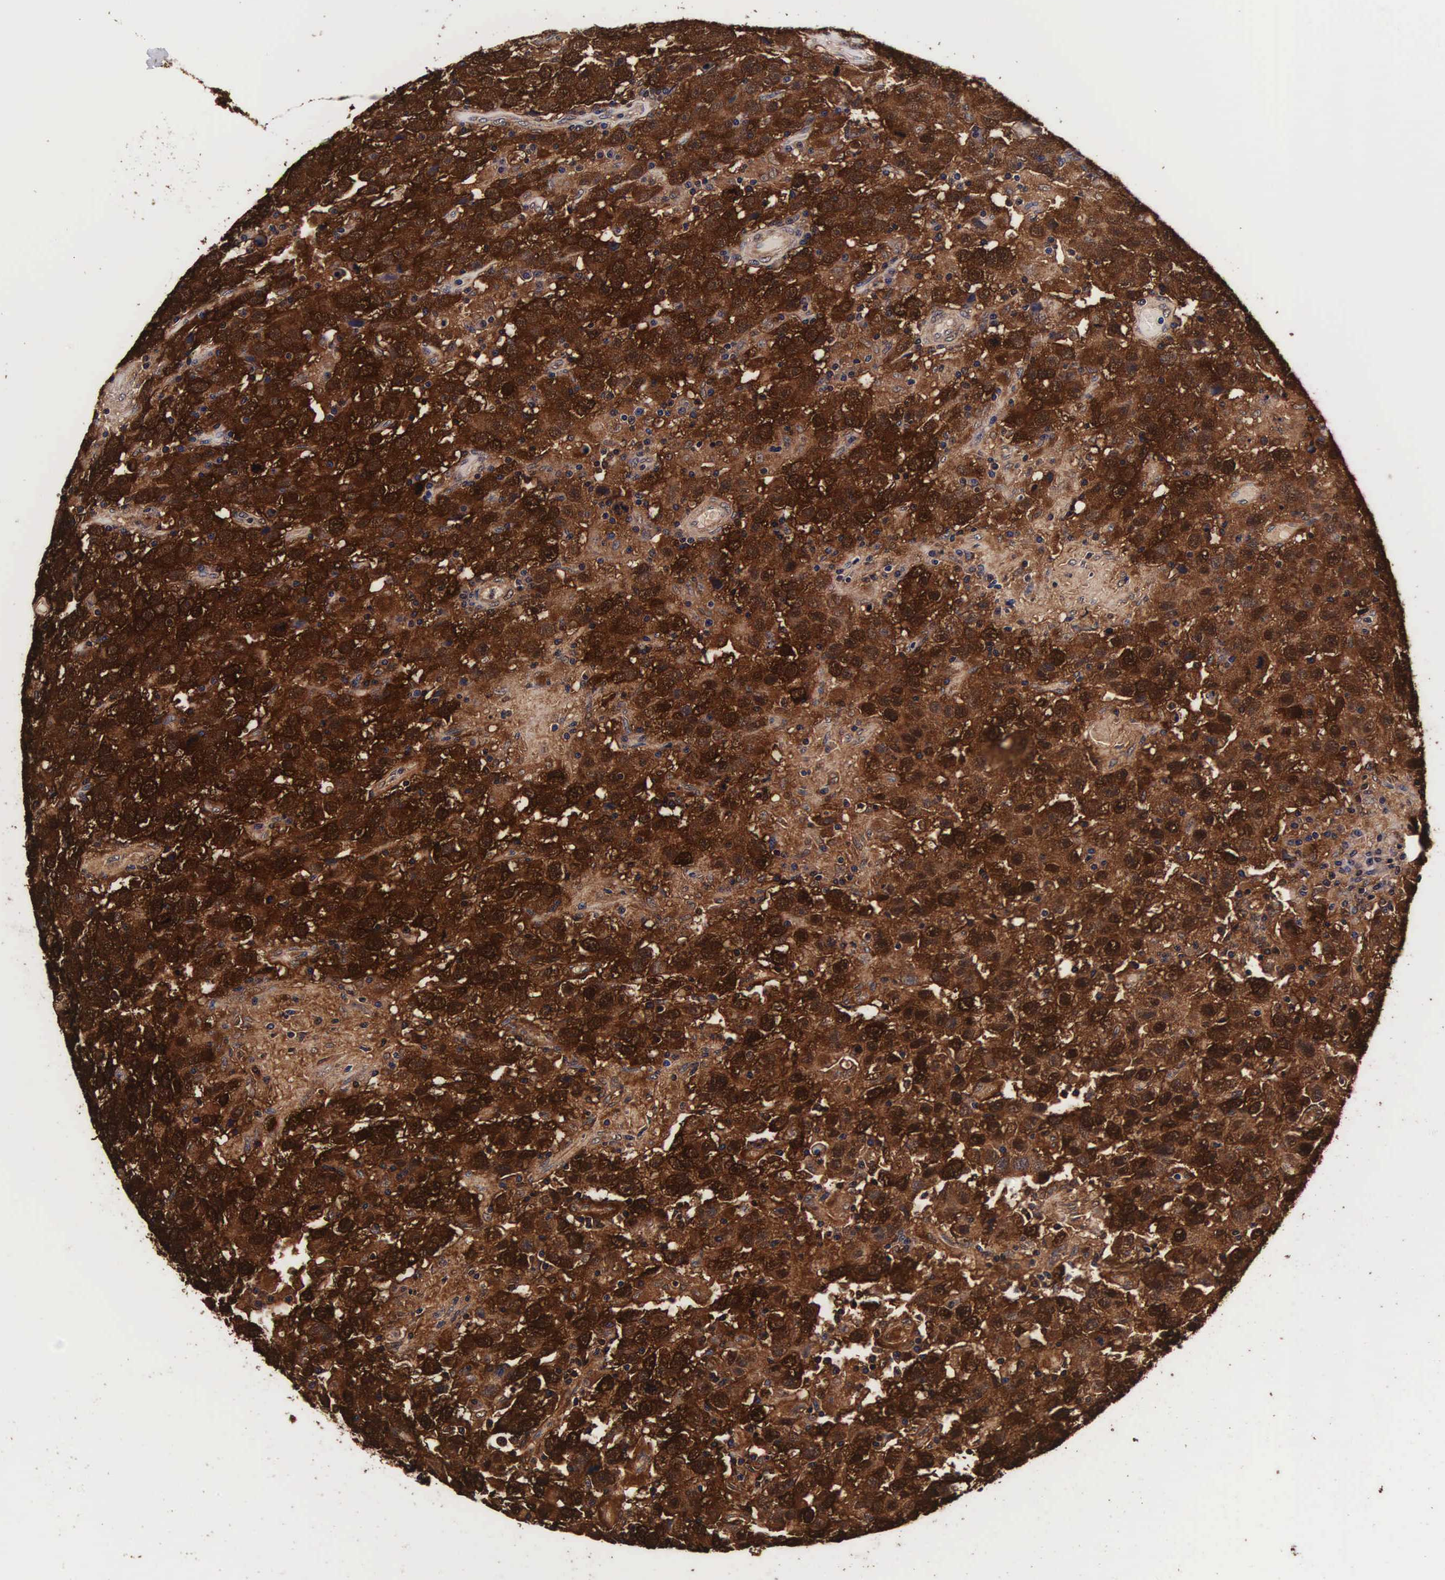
{"staining": {"intensity": "strong", "quantity": ">75%", "location": "cytoplasmic/membranous,nuclear"}, "tissue": "testis cancer", "cell_type": "Tumor cells", "image_type": "cancer", "snomed": [{"axis": "morphology", "description": "Seminoma, NOS"}, {"axis": "topography", "description": "Testis"}], "caption": "A high amount of strong cytoplasmic/membranous and nuclear positivity is appreciated in about >75% of tumor cells in testis cancer (seminoma) tissue.", "gene": "TECPR2", "patient": {"sex": "male", "age": 41}}